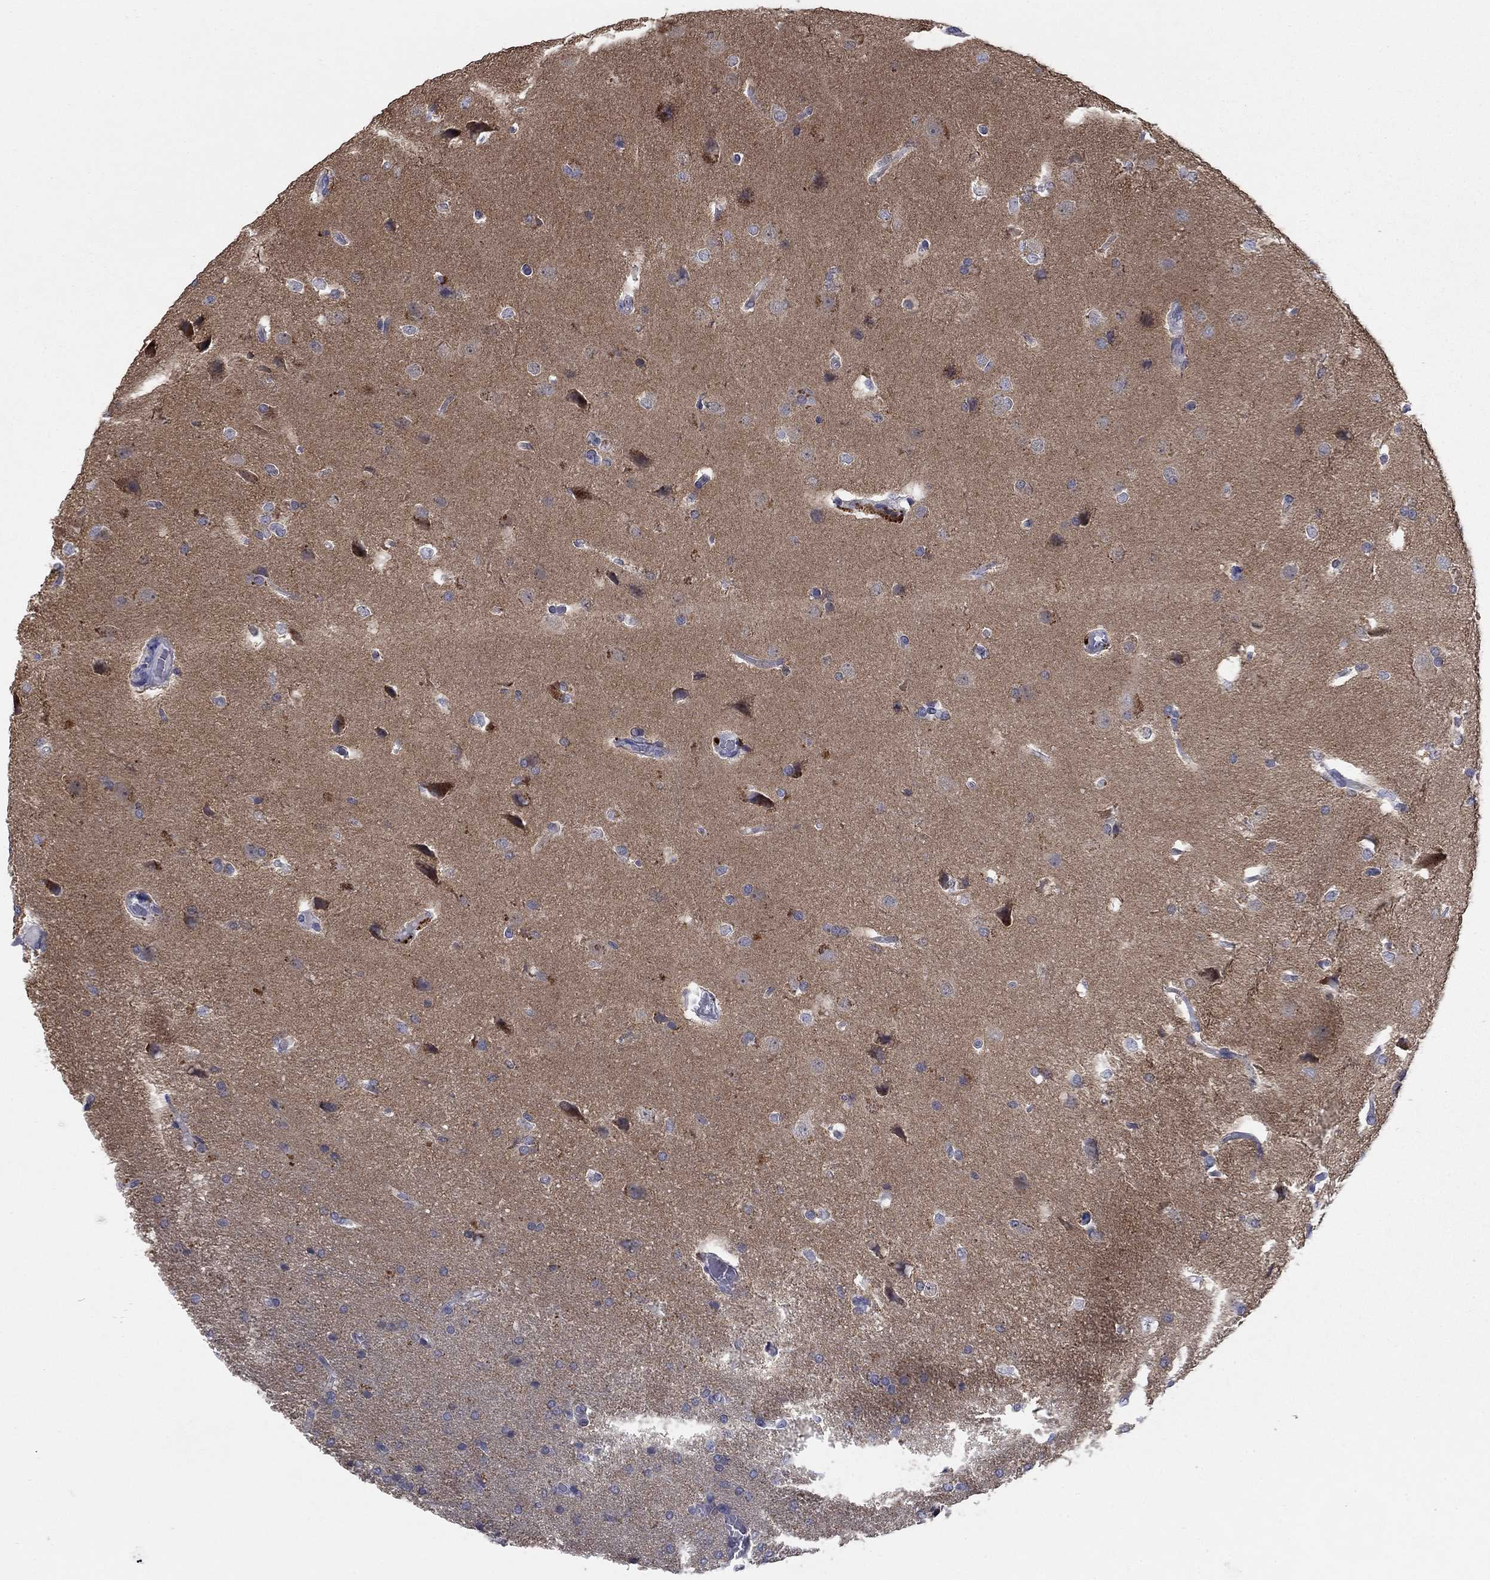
{"staining": {"intensity": "negative", "quantity": "none", "location": "none"}, "tissue": "glioma", "cell_type": "Tumor cells", "image_type": "cancer", "snomed": [{"axis": "morphology", "description": "Glioma, malignant, Low grade"}, {"axis": "topography", "description": "Brain"}], "caption": "Malignant glioma (low-grade) stained for a protein using IHC exhibits no staining tumor cells.", "gene": "ATP6V1G2", "patient": {"sex": "female", "age": 32}}